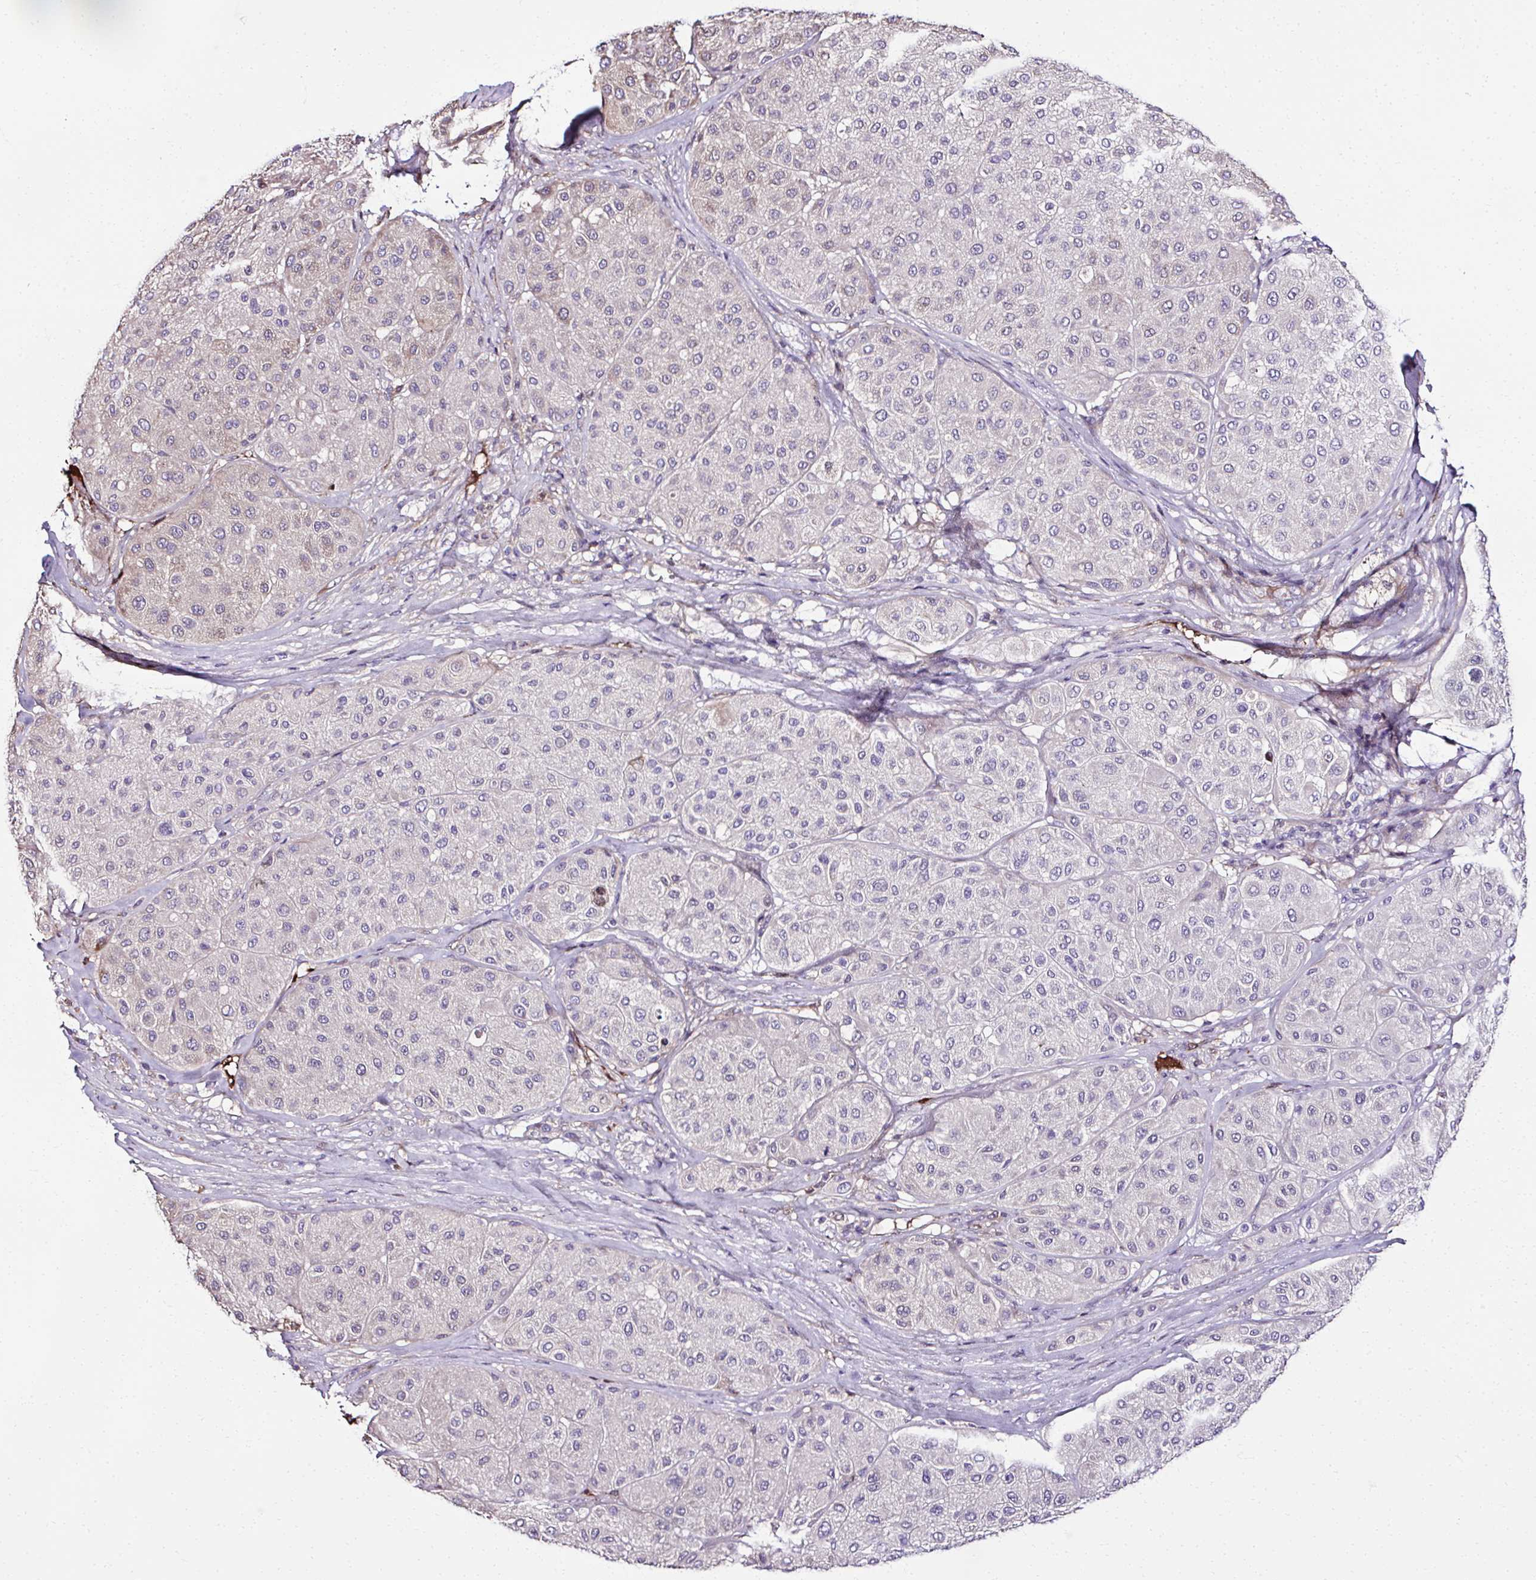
{"staining": {"intensity": "negative", "quantity": "none", "location": "none"}, "tissue": "melanoma", "cell_type": "Tumor cells", "image_type": "cancer", "snomed": [{"axis": "morphology", "description": "Malignant melanoma, Metastatic site"}, {"axis": "topography", "description": "Smooth muscle"}], "caption": "This is an immunohistochemistry photomicrograph of human malignant melanoma (metastatic site). There is no staining in tumor cells.", "gene": "CCDC85C", "patient": {"sex": "male", "age": 41}}